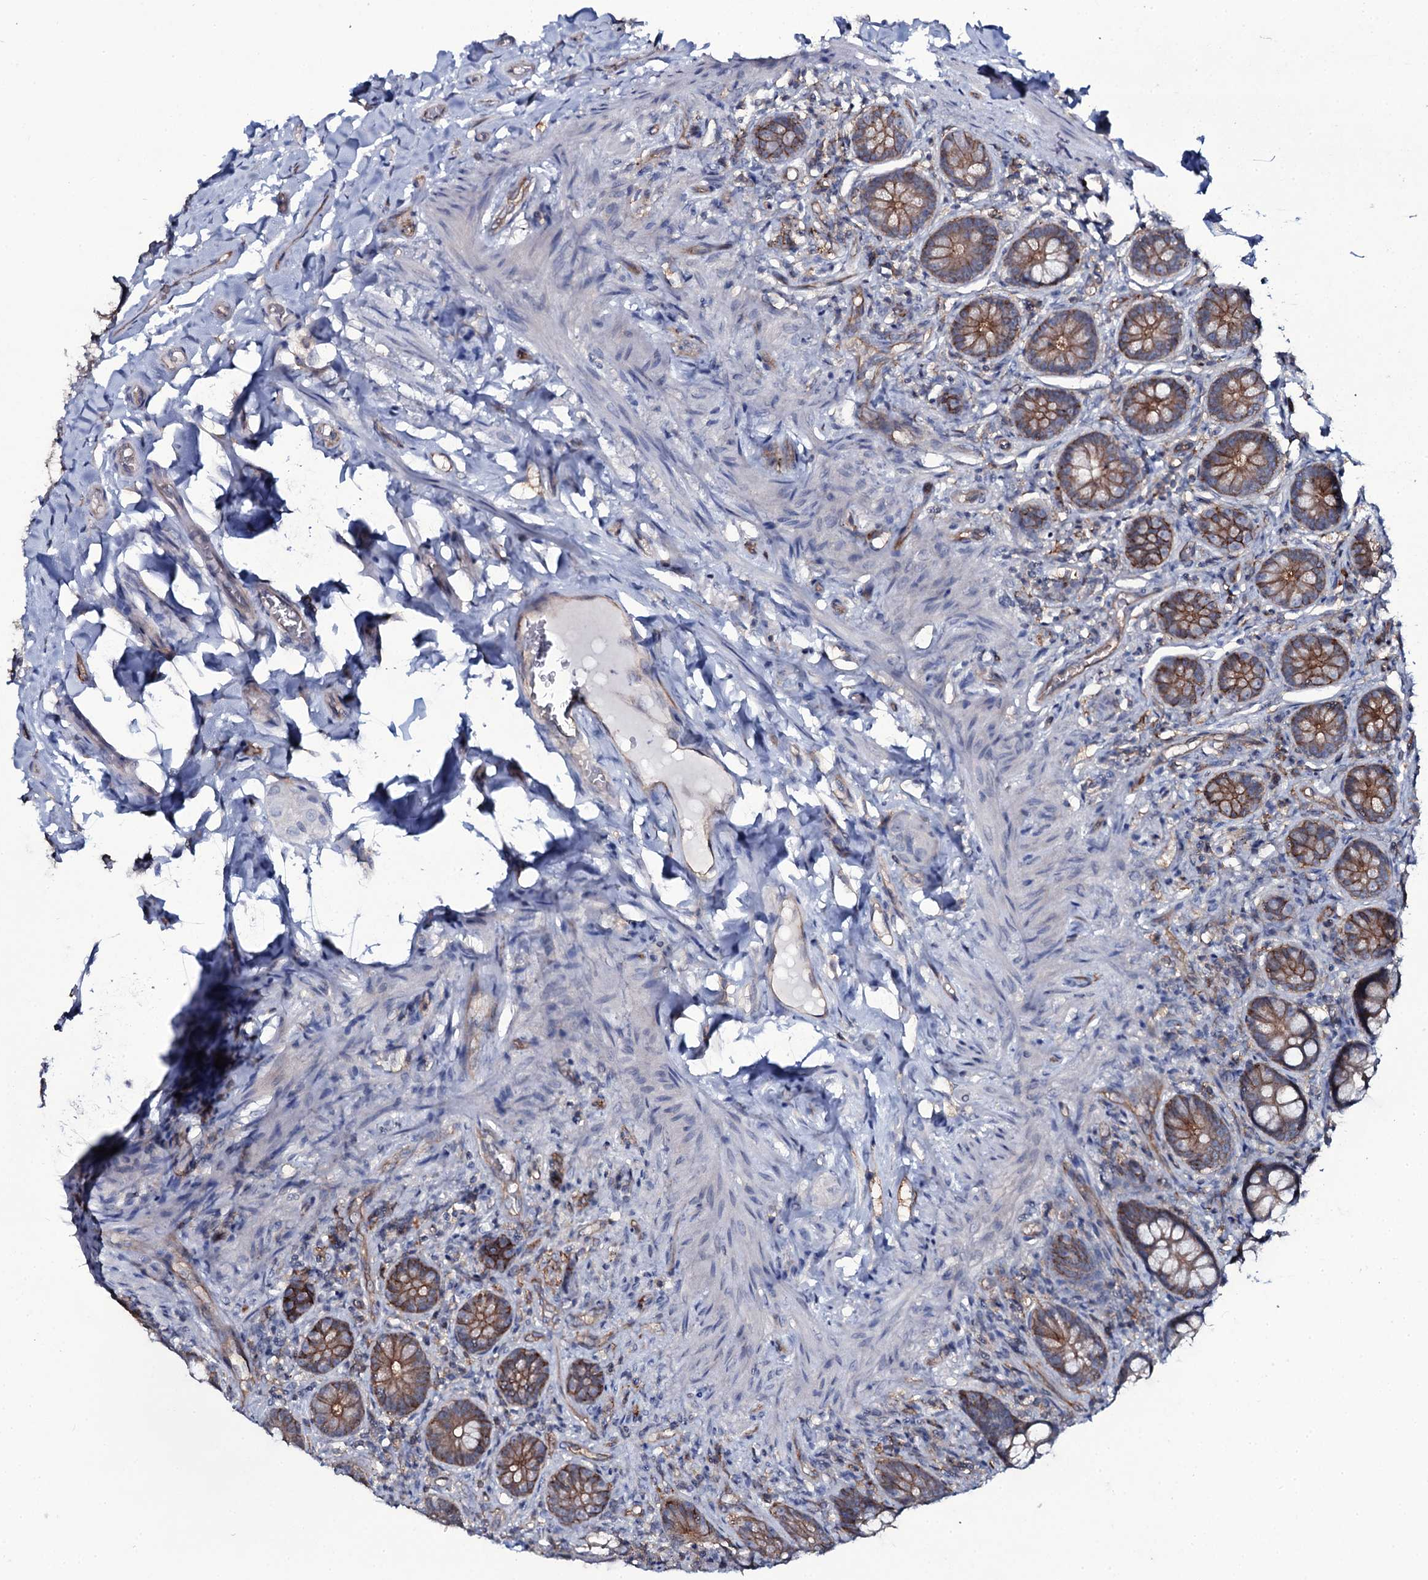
{"staining": {"intensity": "strong", "quantity": "25%-75%", "location": "cytoplasmic/membranous"}, "tissue": "small intestine", "cell_type": "Glandular cells", "image_type": "normal", "snomed": [{"axis": "morphology", "description": "Normal tissue, NOS"}, {"axis": "topography", "description": "Small intestine"}], "caption": "Immunohistochemistry (IHC) photomicrograph of normal small intestine: small intestine stained using immunohistochemistry shows high levels of strong protein expression localized specifically in the cytoplasmic/membranous of glandular cells, appearing as a cytoplasmic/membranous brown color.", "gene": "SNAP23", "patient": {"sex": "male", "age": 52}}